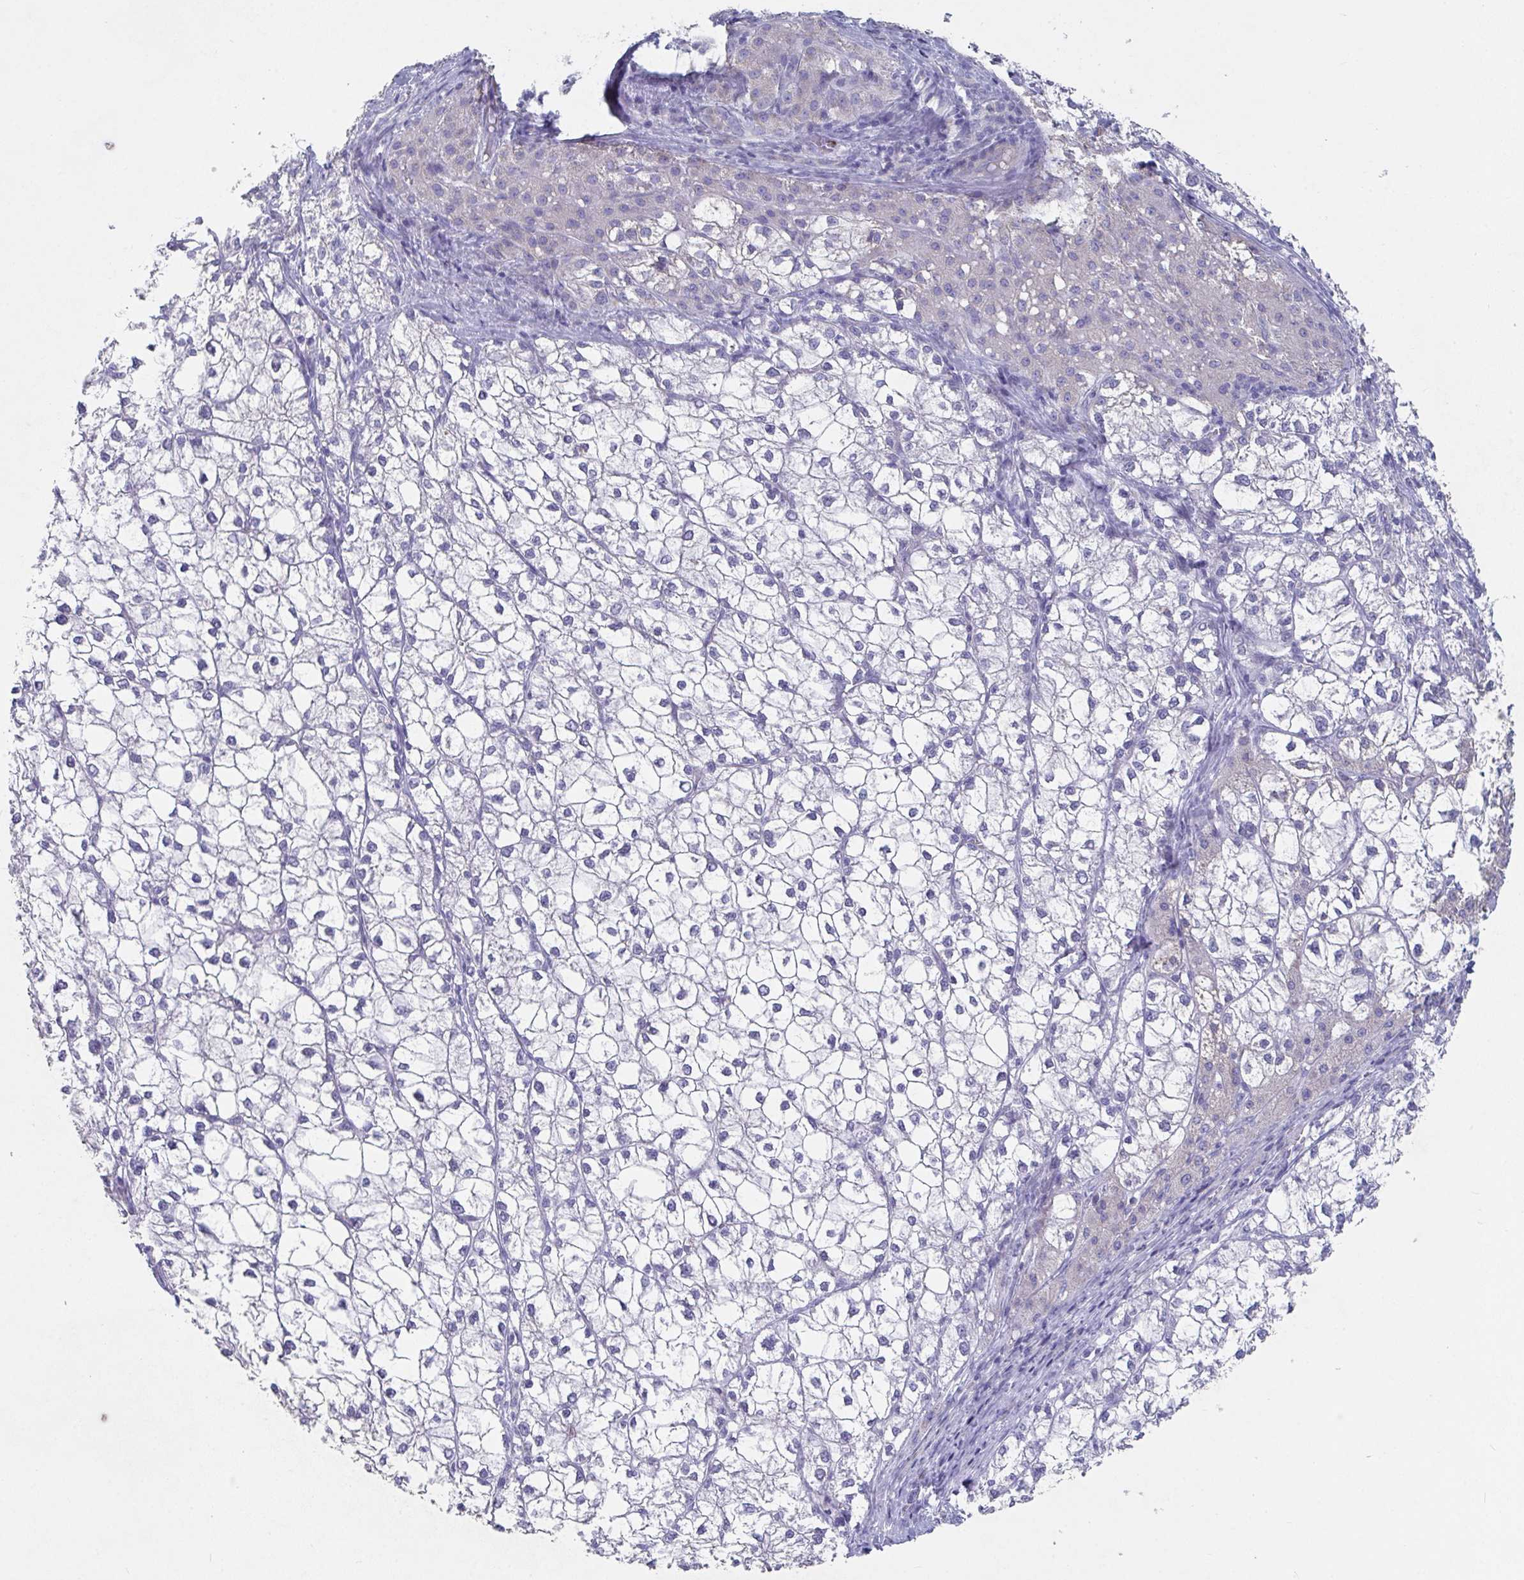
{"staining": {"intensity": "negative", "quantity": "none", "location": "none"}, "tissue": "liver cancer", "cell_type": "Tumor cells", "image_type": "cancer", "snomed": [{"axis": "morphology", "description": "Carcinoma, Hepatocellular, NOS"}, {"axis": "topography", "description": "Liver"}], "caption": "Immunohistochemical staining of human liver cancer (hepatocellular carcinoma) demonstrates no significant positivity in tumor cells.", "gene": "ZNF561", "patient": {"sex": "female", "age": 43}}